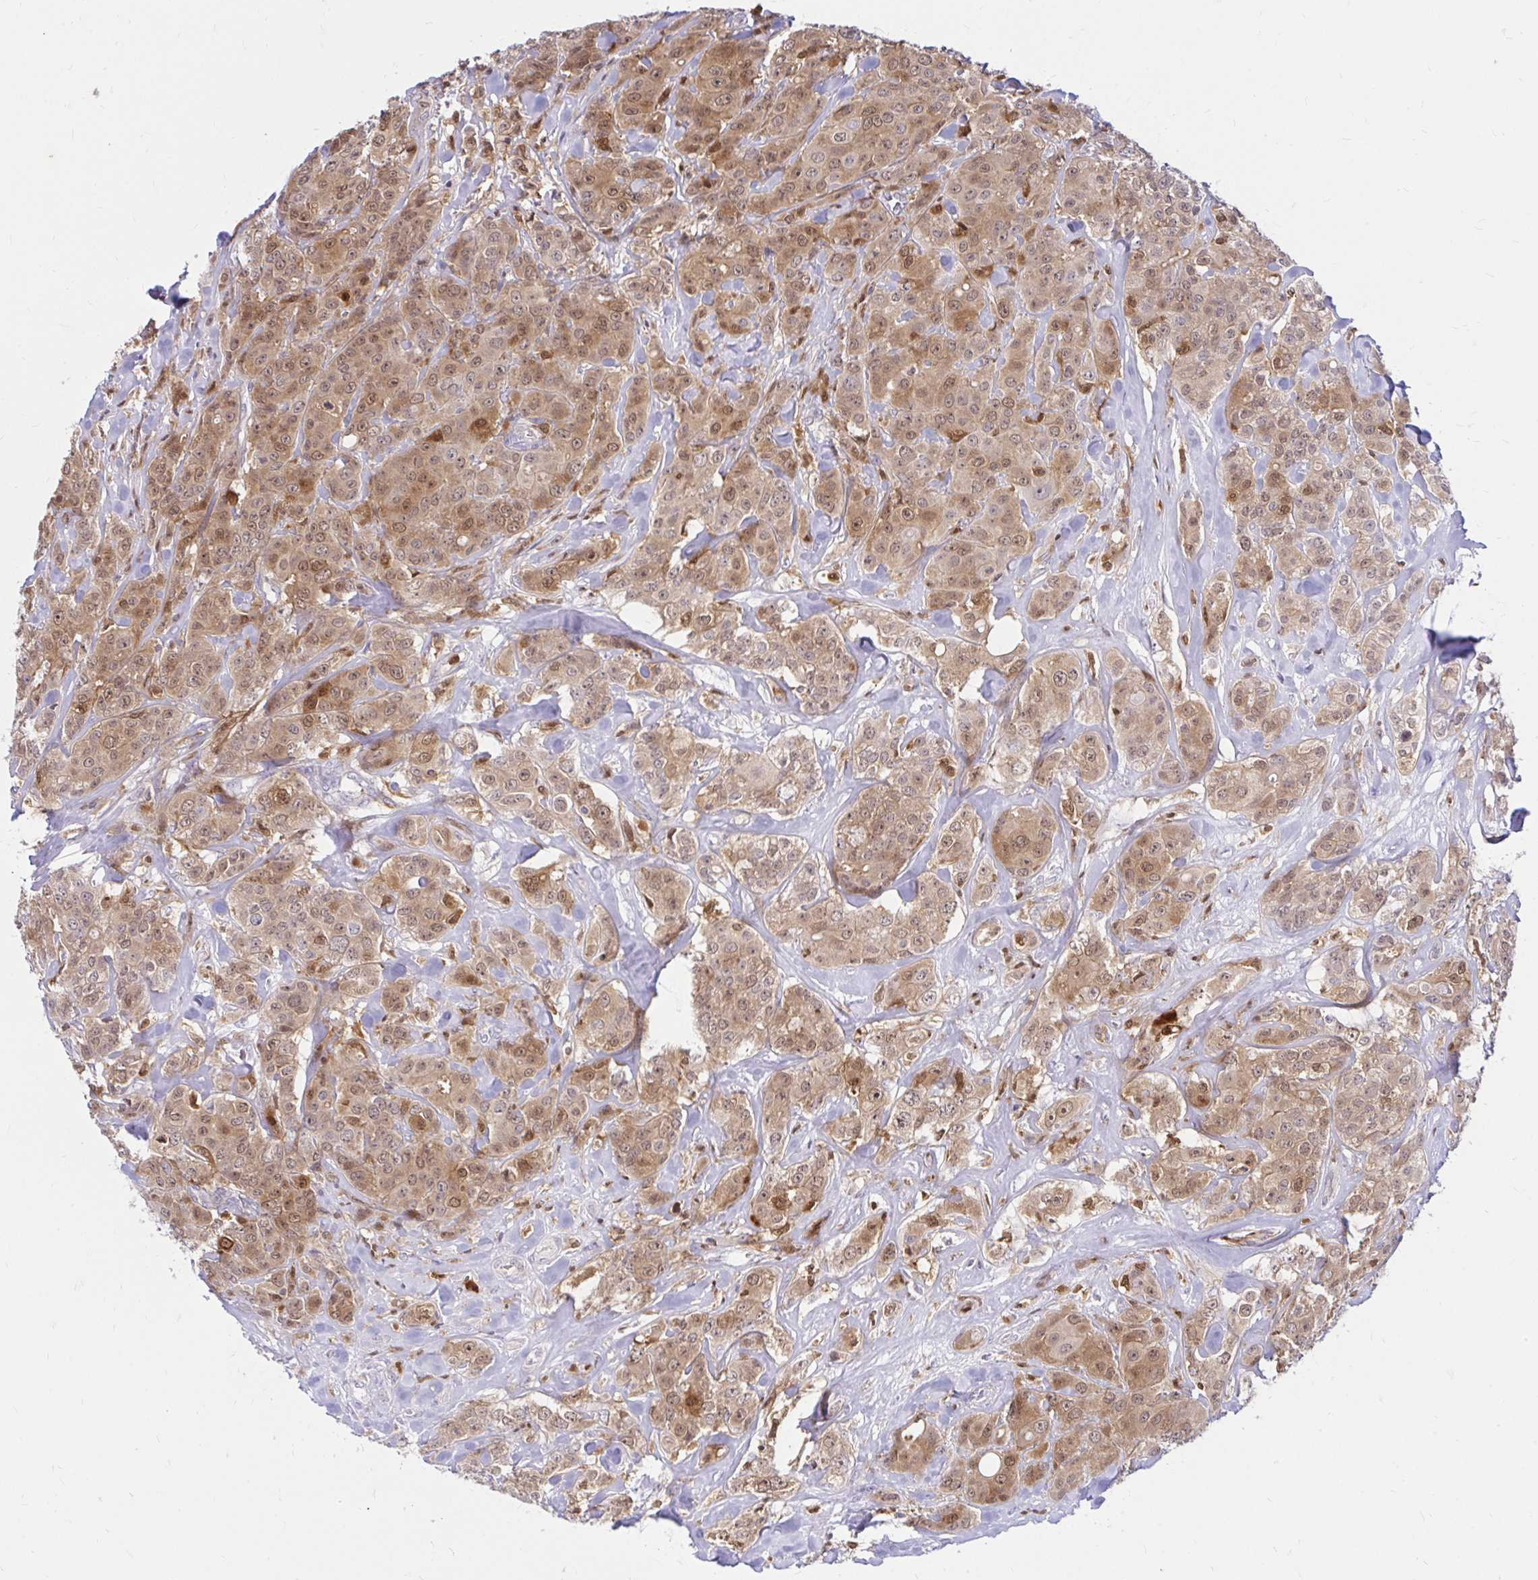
{"staining": {"intensity": "moderate", "quantity": ">75%", "location": "cytoplasmic/membranous,nuclear"}, "tissue": "breast cancer", "cell_type": "Tumor cells", "image_type": "cancer", "snomed": [{"axis": "morphology", "description": "Normal tissue, NOS"}, {"axis": "morphology", "description": "Duct carcinoma"}, {"axis": "topography", "description": "Breast"}], "caption": "Protein staining exhibits moderate cytoplasmic/membranous and nuclear positivity in approximately >75% of tumor cells in invasive ductal carcinoma (breast). The protein is shown in brown color, while the nuclei are stained blue.", "gene": "PYCARD", "patient": {"sex": "female", "age": 43}}